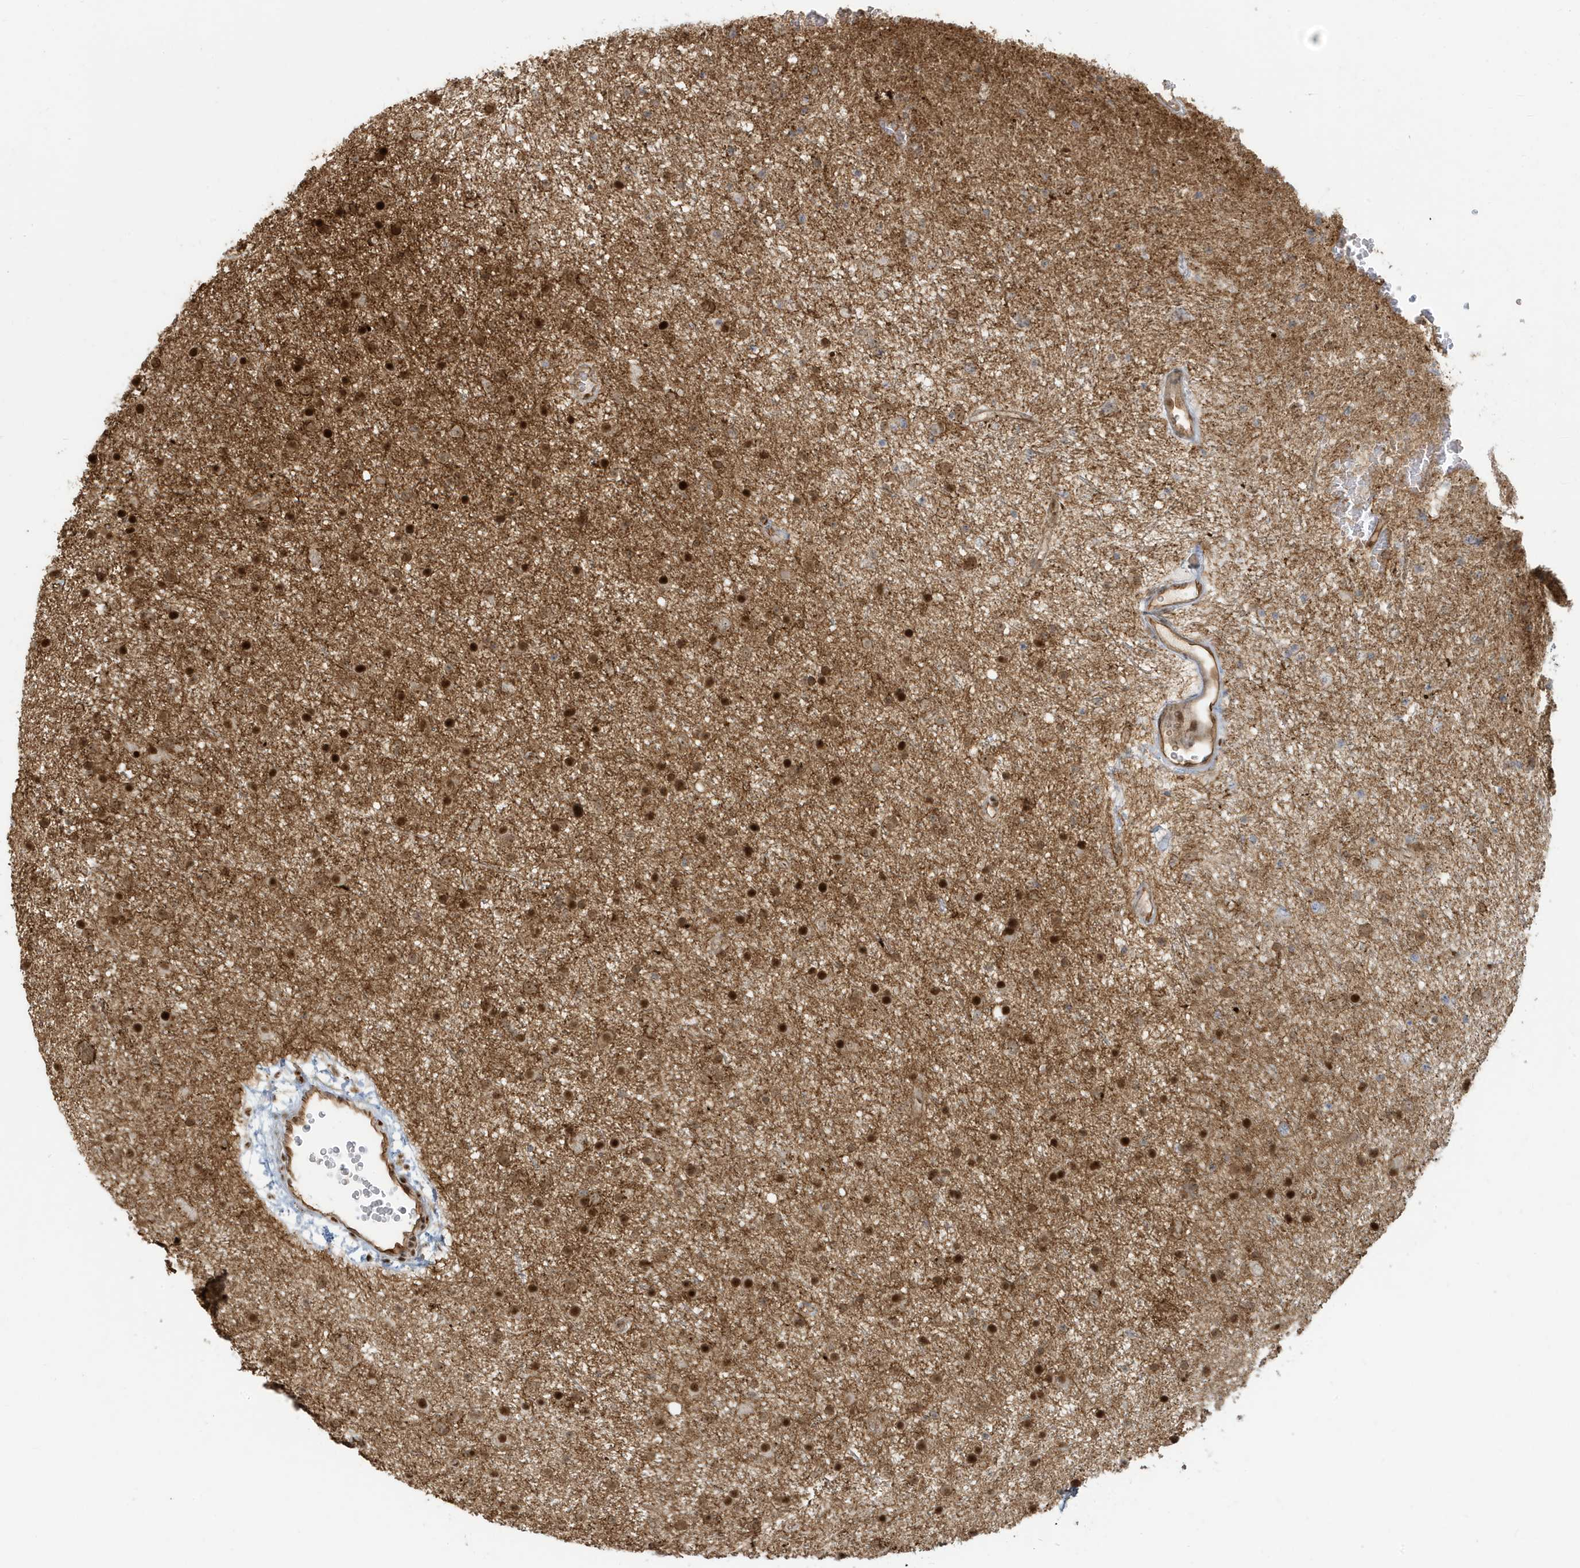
{"staining": {"intensity": "strong", "quantity": "25%-75%", "location": "nuclear"}, "tissue": "glioma", "cell_type": "Tumor cells", "image_type": "cancer", "snomed": [{"axis": "morphology", "description": "Glioma, malignant, Low grade"}, {"axis": "topography", "description": "Cerebral cortex"}], "caption": "This image demonstrates IHC staining of human glioma, with high strong nuclear expression in about 25%-75% of tumor cells.", "gene": "CKS2", "patient": {"sex": "female", "age": 39}}